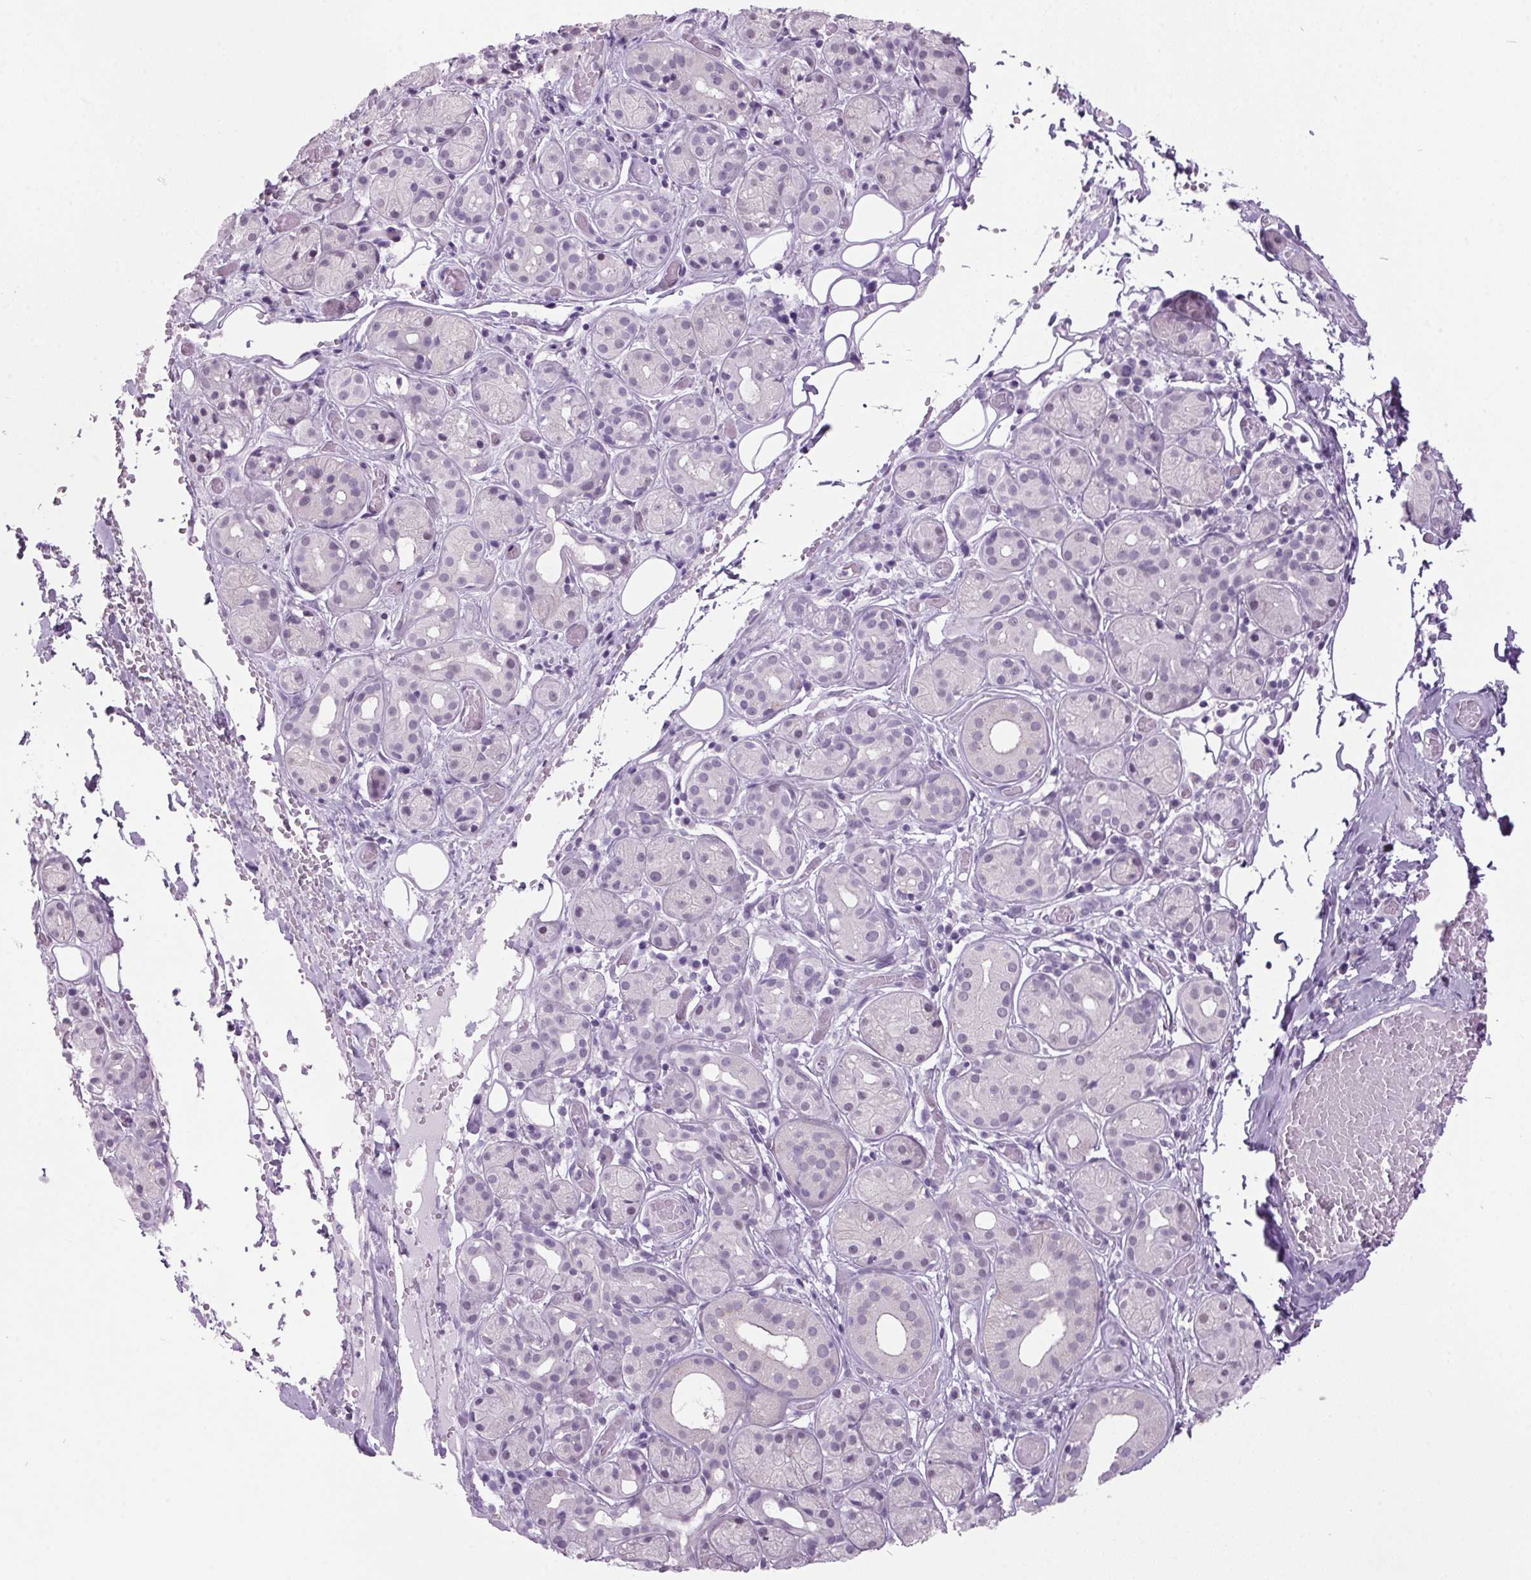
{"staining": {"intensity": "negative", "quantity": "none", "location": "none"}, "tissue": "salivary gland", "cell_type": "Glandular cells", "image_type": "normal", "snomed": [{"axis": "morphology", "description": "Normal tissue, NOS"}, {"axis": "topography", "description": "Salivary gland"}, {"axis": "topography", "description": "Peripheral nerve tissue"}], "caption": "Immunohistochemical staining of normal human salivary gland displays no significant positivity in glandular cells.", "gene": "ODAD2", "patient": {"sex": "male", "age": 71}}